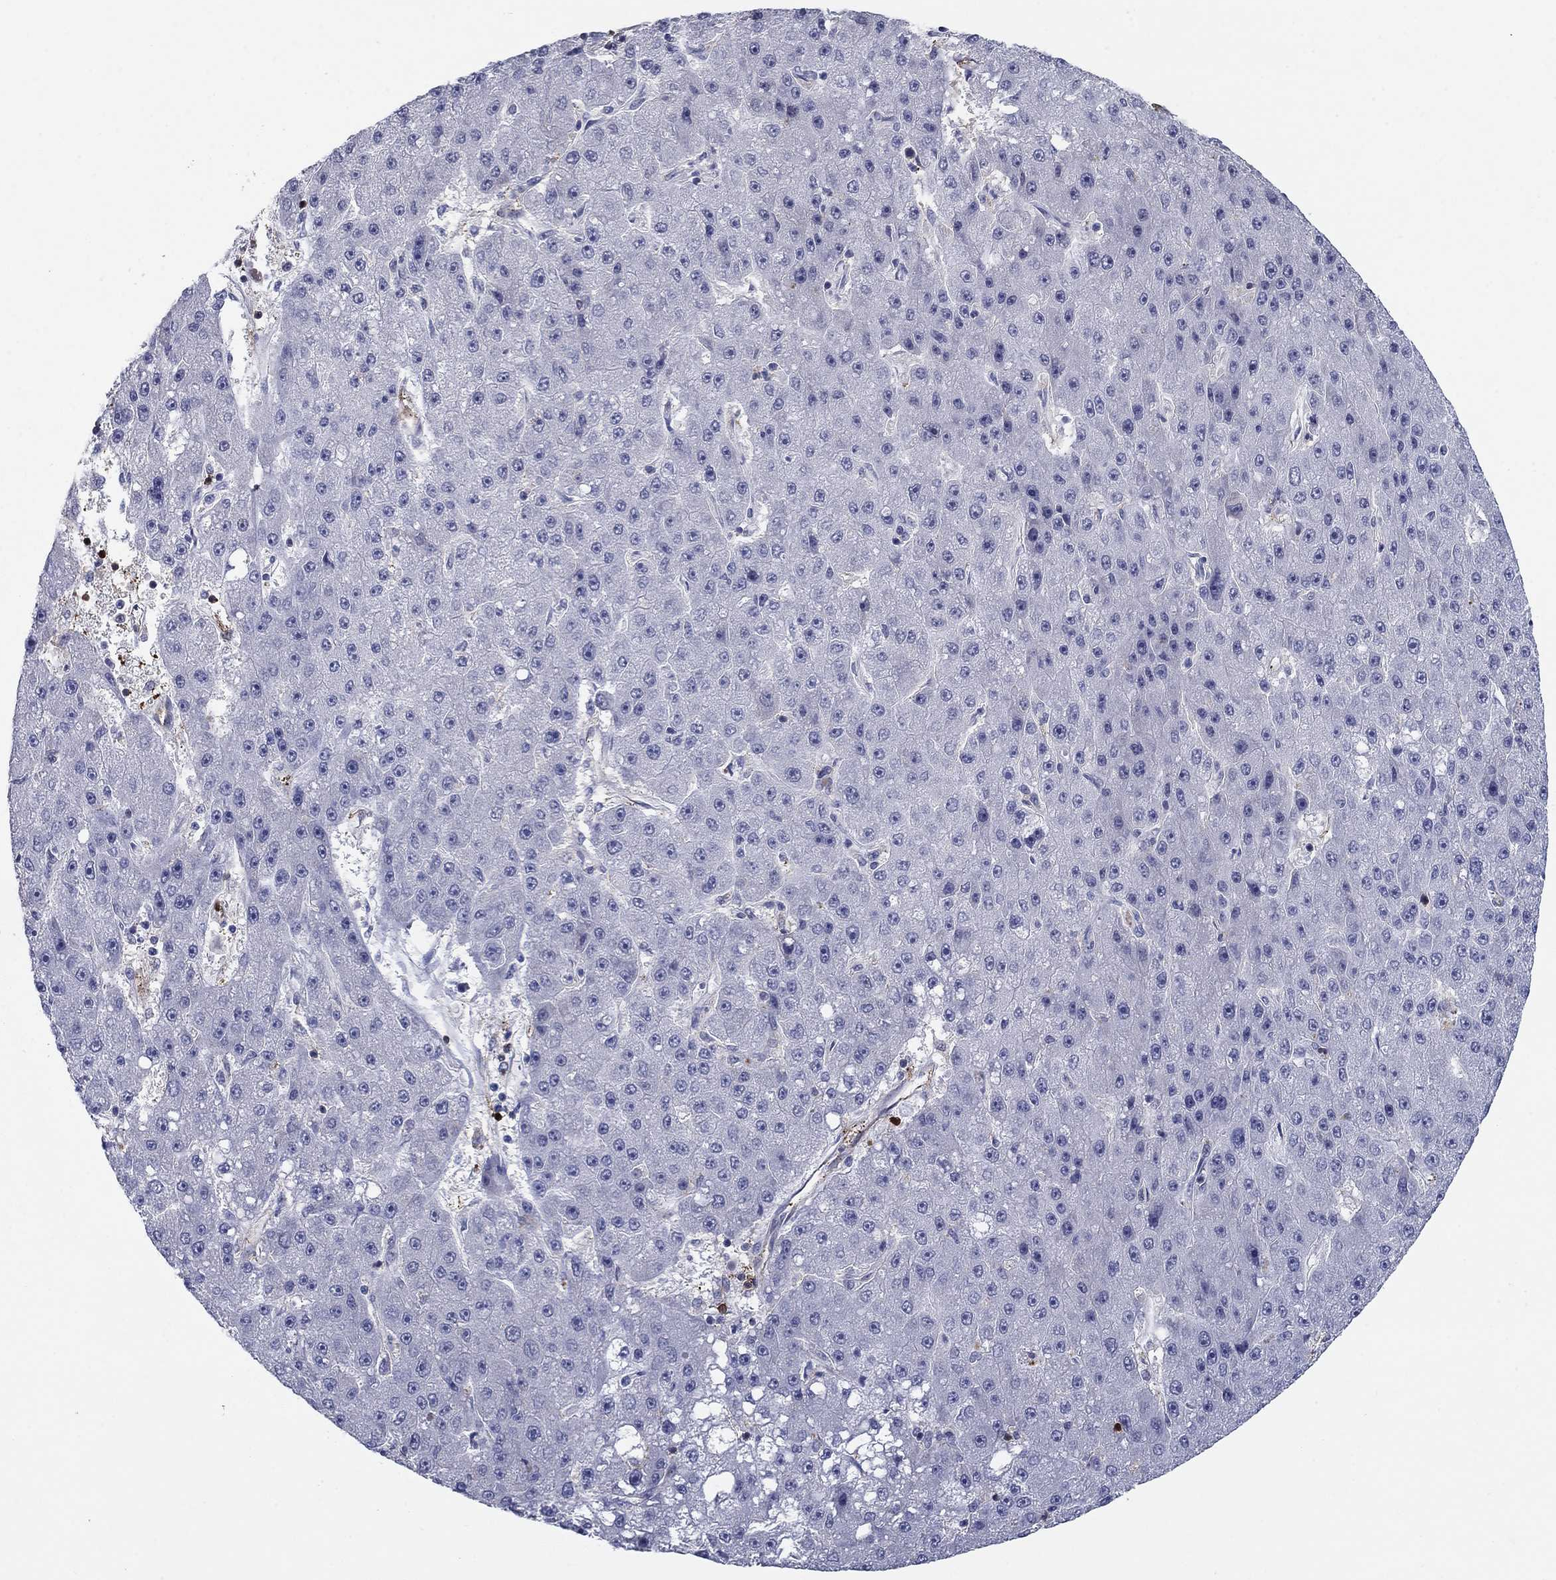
{"staining": {"intensity": "negative", "quantity": "none", "location": "none"}, "tissue": "liver cancer", "cell_type": "Tumor cells", "image_type": "cancer", "snomed": [{"axis": "morphology", "description": "Carcinoma, Hepatocellular, NOS"}, {"axis": "topography", "description": "Liver"}], "caption": "Human hepatocellular carcinoma (liver) stained for a protein using immunohistochemistry exhibits no expression in tumor cells.", "gene": "STMN1", "patient": {"sex": "male", "age": 67}}